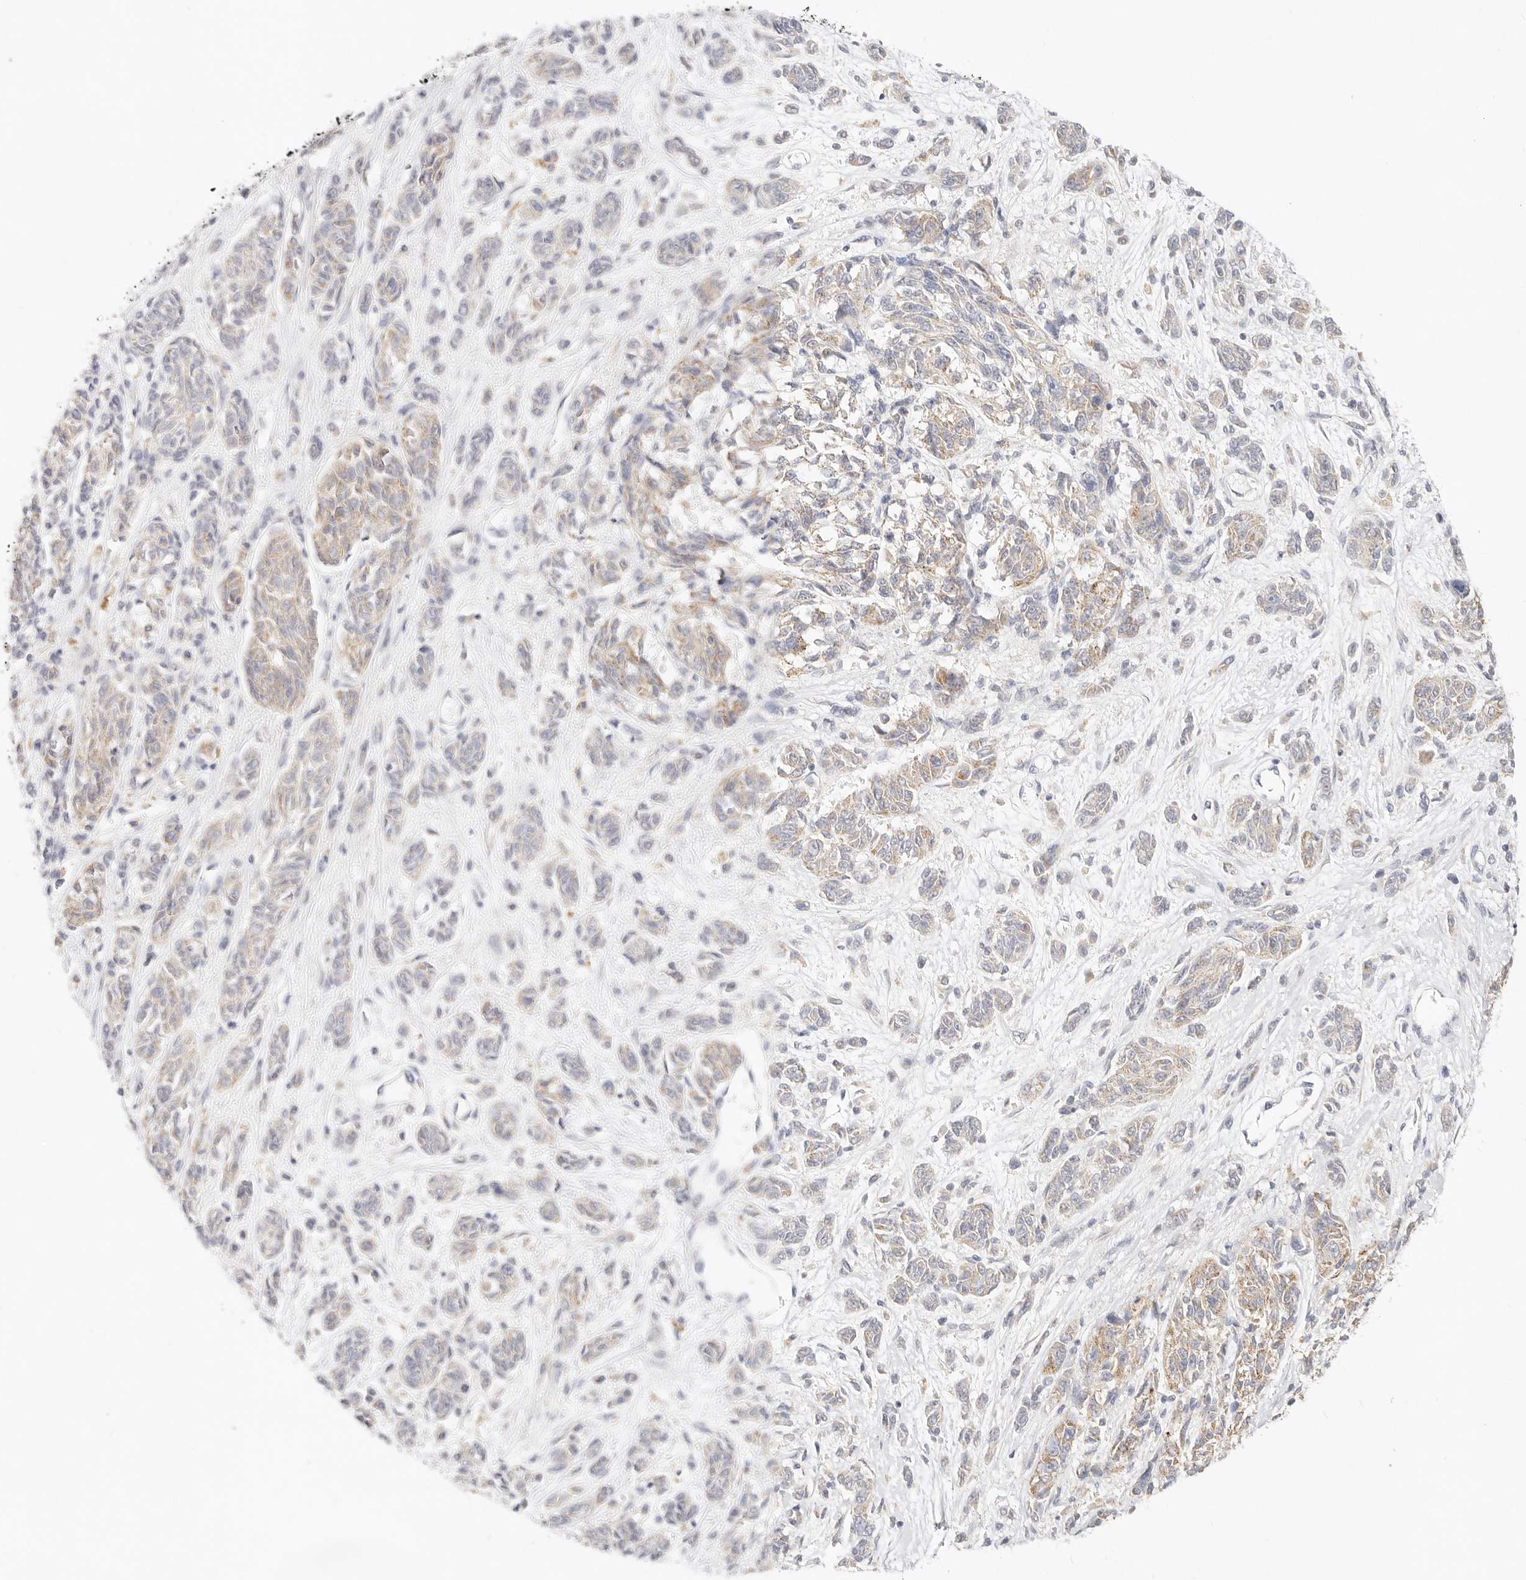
{"staining": {"intensity": "weak", "quantity": "25%-75%", "location": "cytoplasmic/membranous"}, "tissue": "melanoma", "cell_type": "Tumor cells", "image_type": "cancer", "snomed": [{"axis": "morphology", "description": "Malignant melanoma, NOS"}, {"axis": "topography", "description": "Skin"}], "caption": "Immunohistochemical staining of human melanoma demonstrates weak cytoplasmic/membranous protein staining in approximately 25%-75% of tumor cells.", "gene": "ACOX1", "patient": {"sex": "male", "age": 53}}